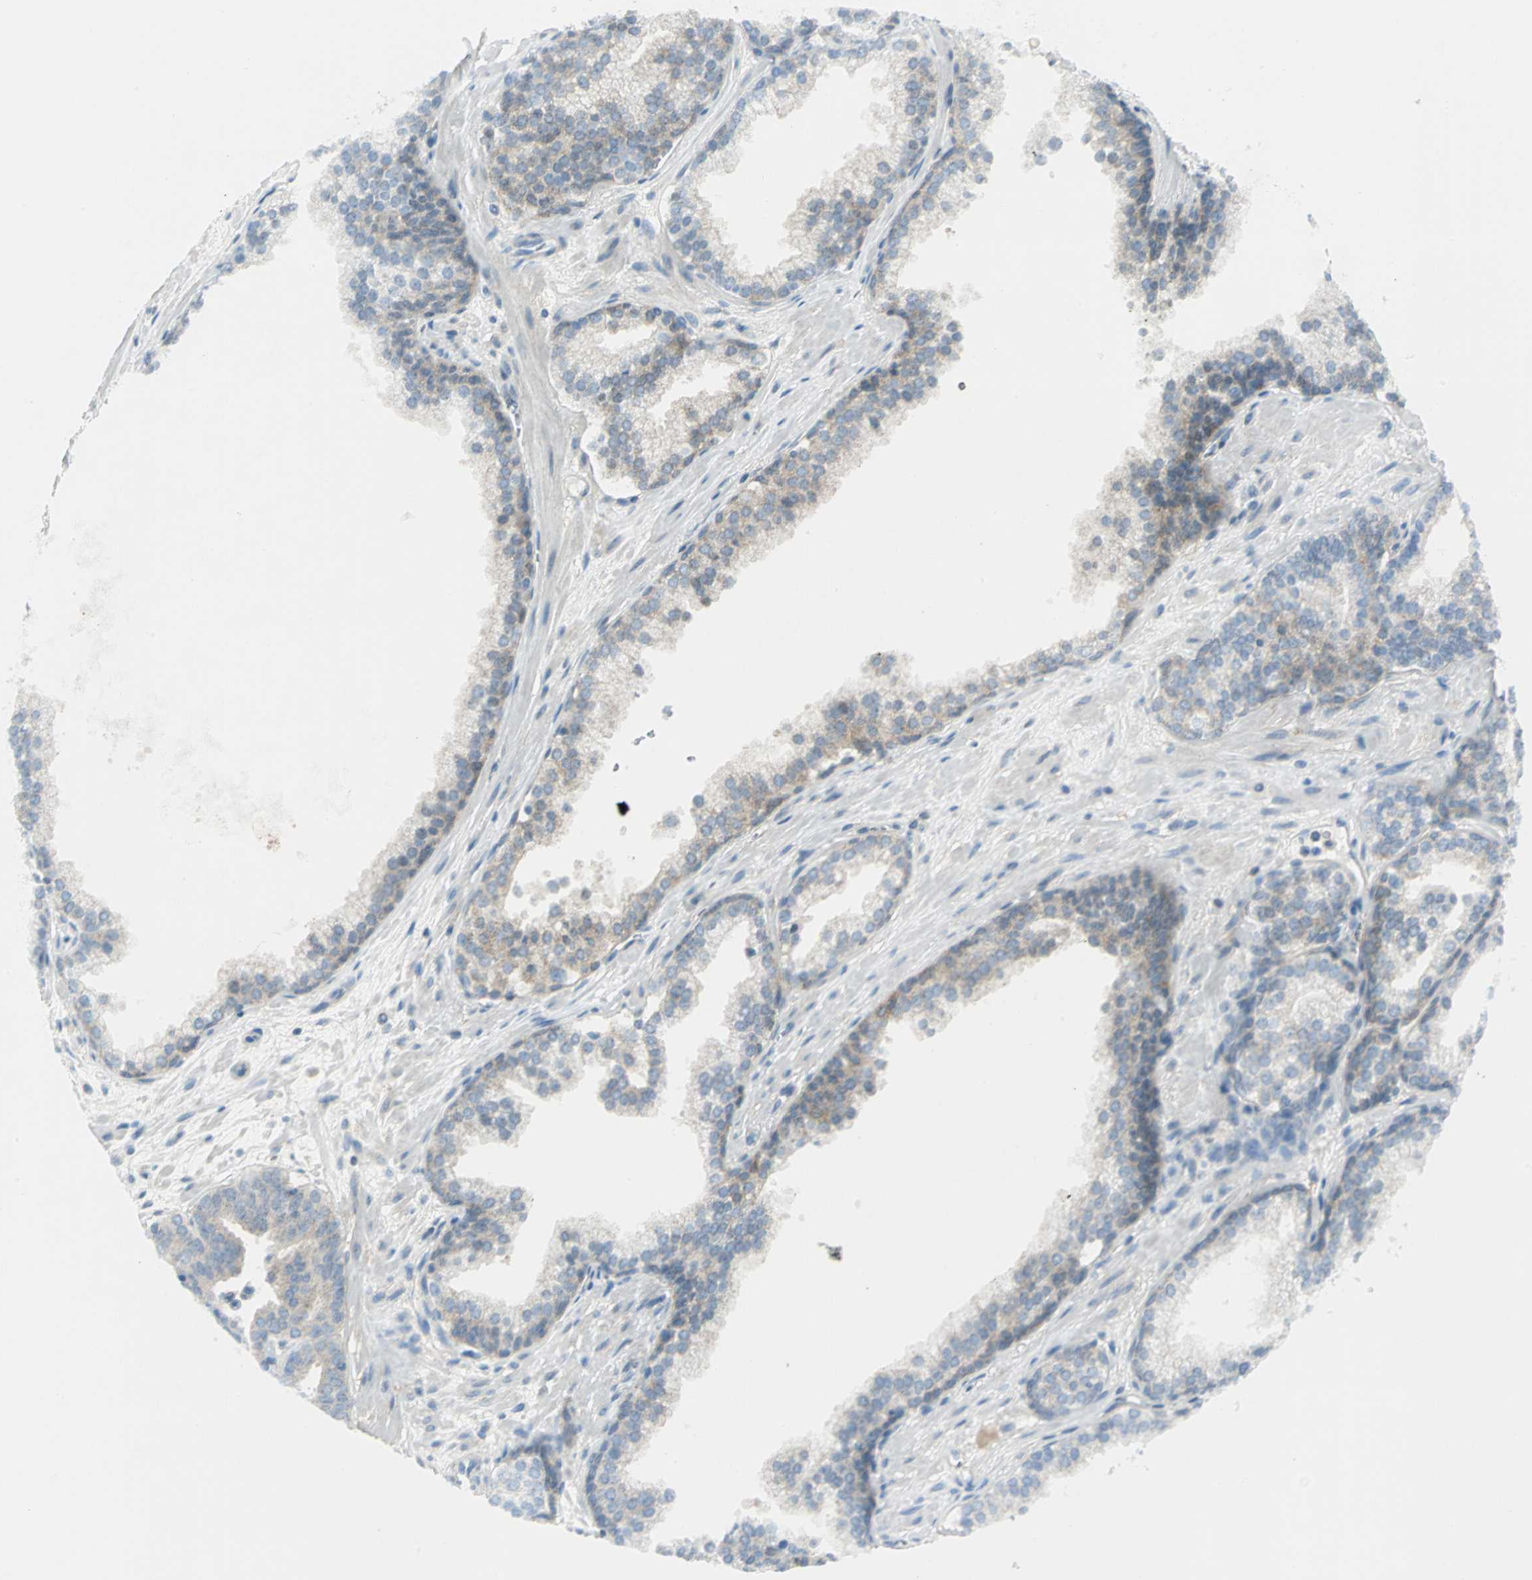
{"staining": {"intensity": "weak", "quantity": "25%-75%", "location": "cytoplasmic/membranous"}, "tissue": "prostate cancer", "cell_type": "Tumor cells", "image_type": "cancer", "snomed": [{"axis": "morphology", "description": "Adenocarcinoma, Low grade"}, {"axis": "topography", "description": "Prostate"}], "caption": "The image demonstrates immunohistochemical staining of prostate cancer. There is weak cytoplasmic/membranous staining is identified in about 25%-75% of tumor cells. Immunohistochemistry stains the protein of interest in brown and the nuclei are stained blue.", "gene": "ALDOA", "patient": {"sex": "male", "age": 57}}